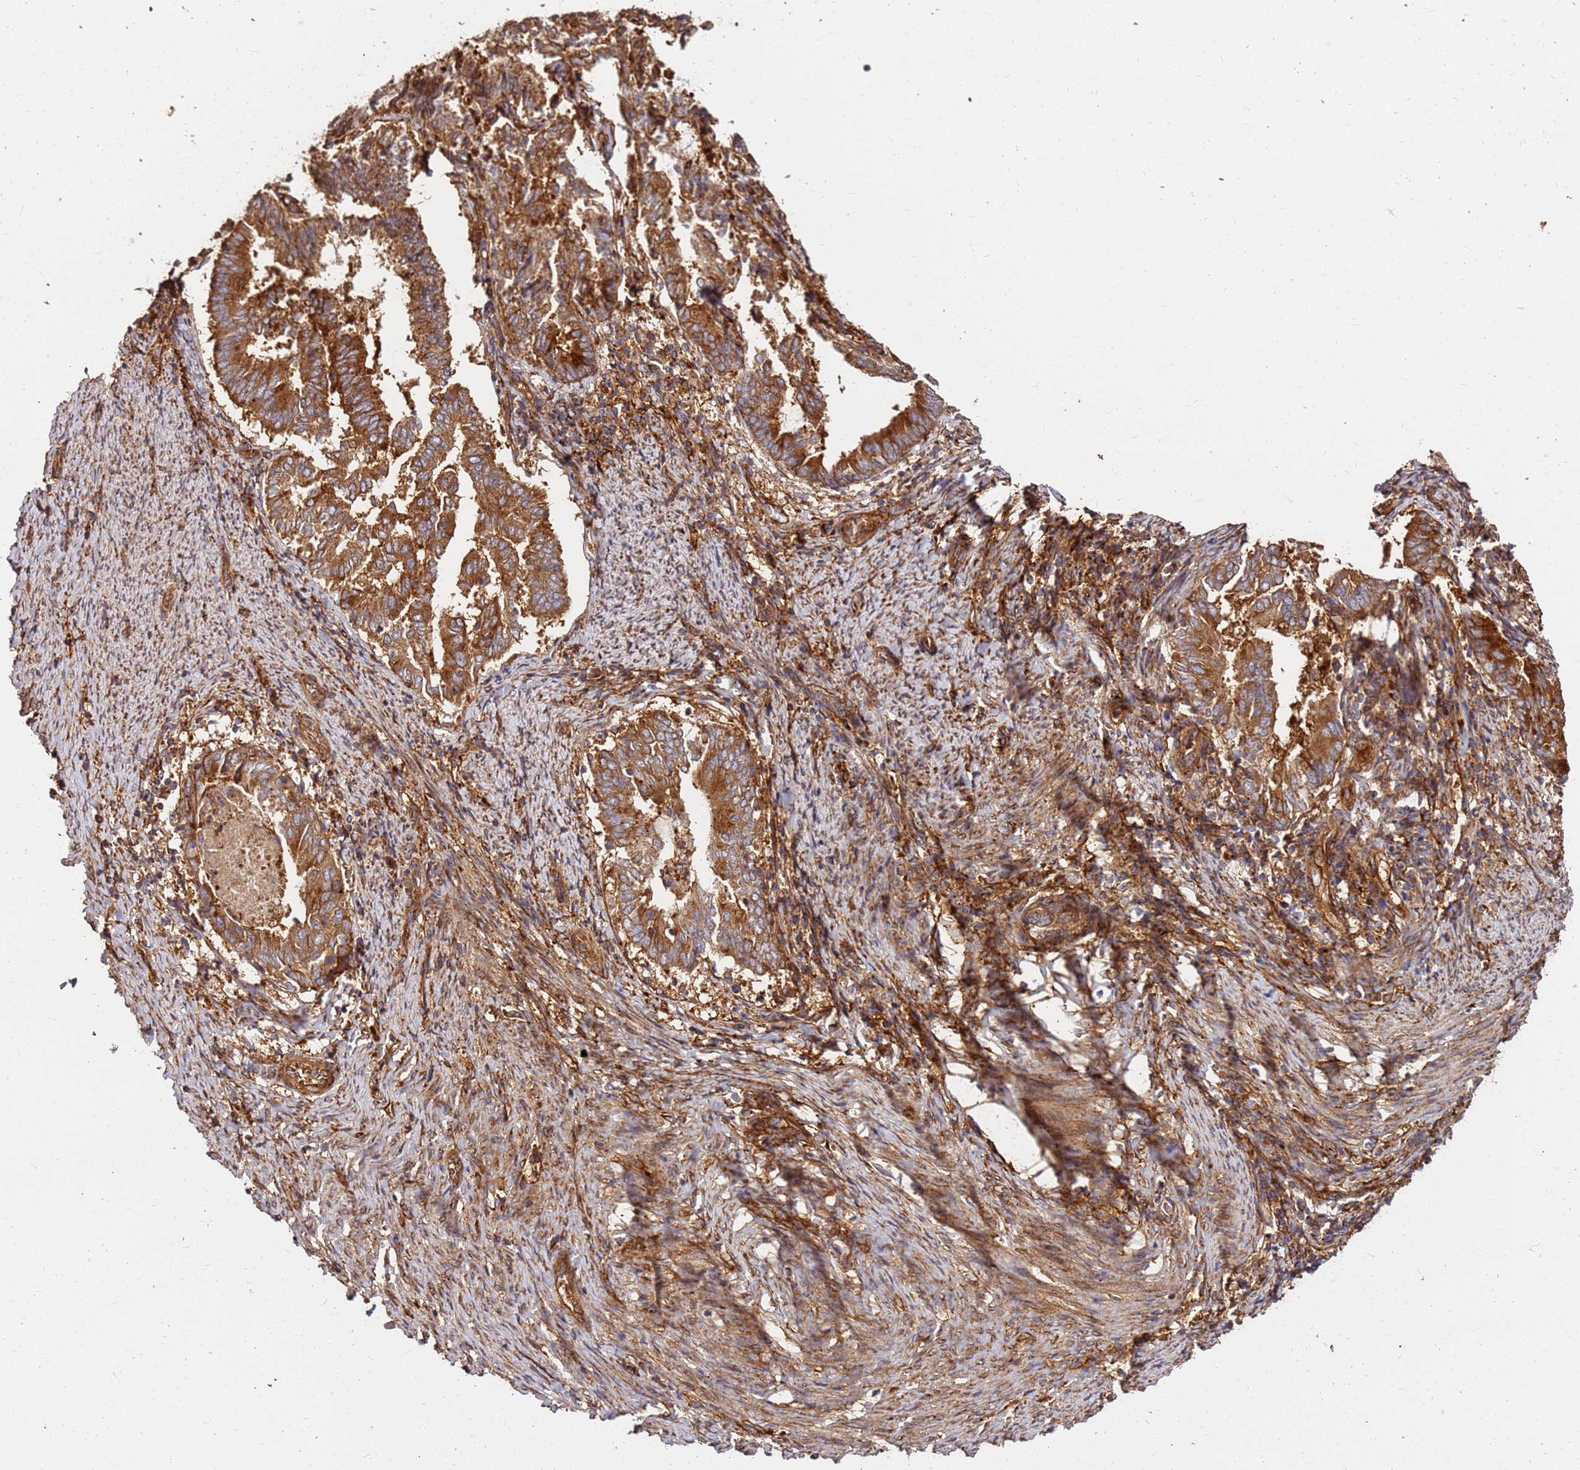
{"staining": {"intensity": "strong", "quantity": ">75%", "location": "cytoplasmic/membranous"}, "tissue": "endometrial cancer", "cell_type": "Tumor cells", "image_type": "cancer", "snomed": [{"axis": "morphology", "description": "Adenocarcinoma, NOS"}, {"axis": "topography", "description": "Endometrium"}], "caption": "Strong cytoplasmic/membranous positivity is seen in about >75% of tumor cells in endometrial cancer (adenocarcinoma).", "gene": "DVL3", "patient": {"sex": "female", "age": 80}}